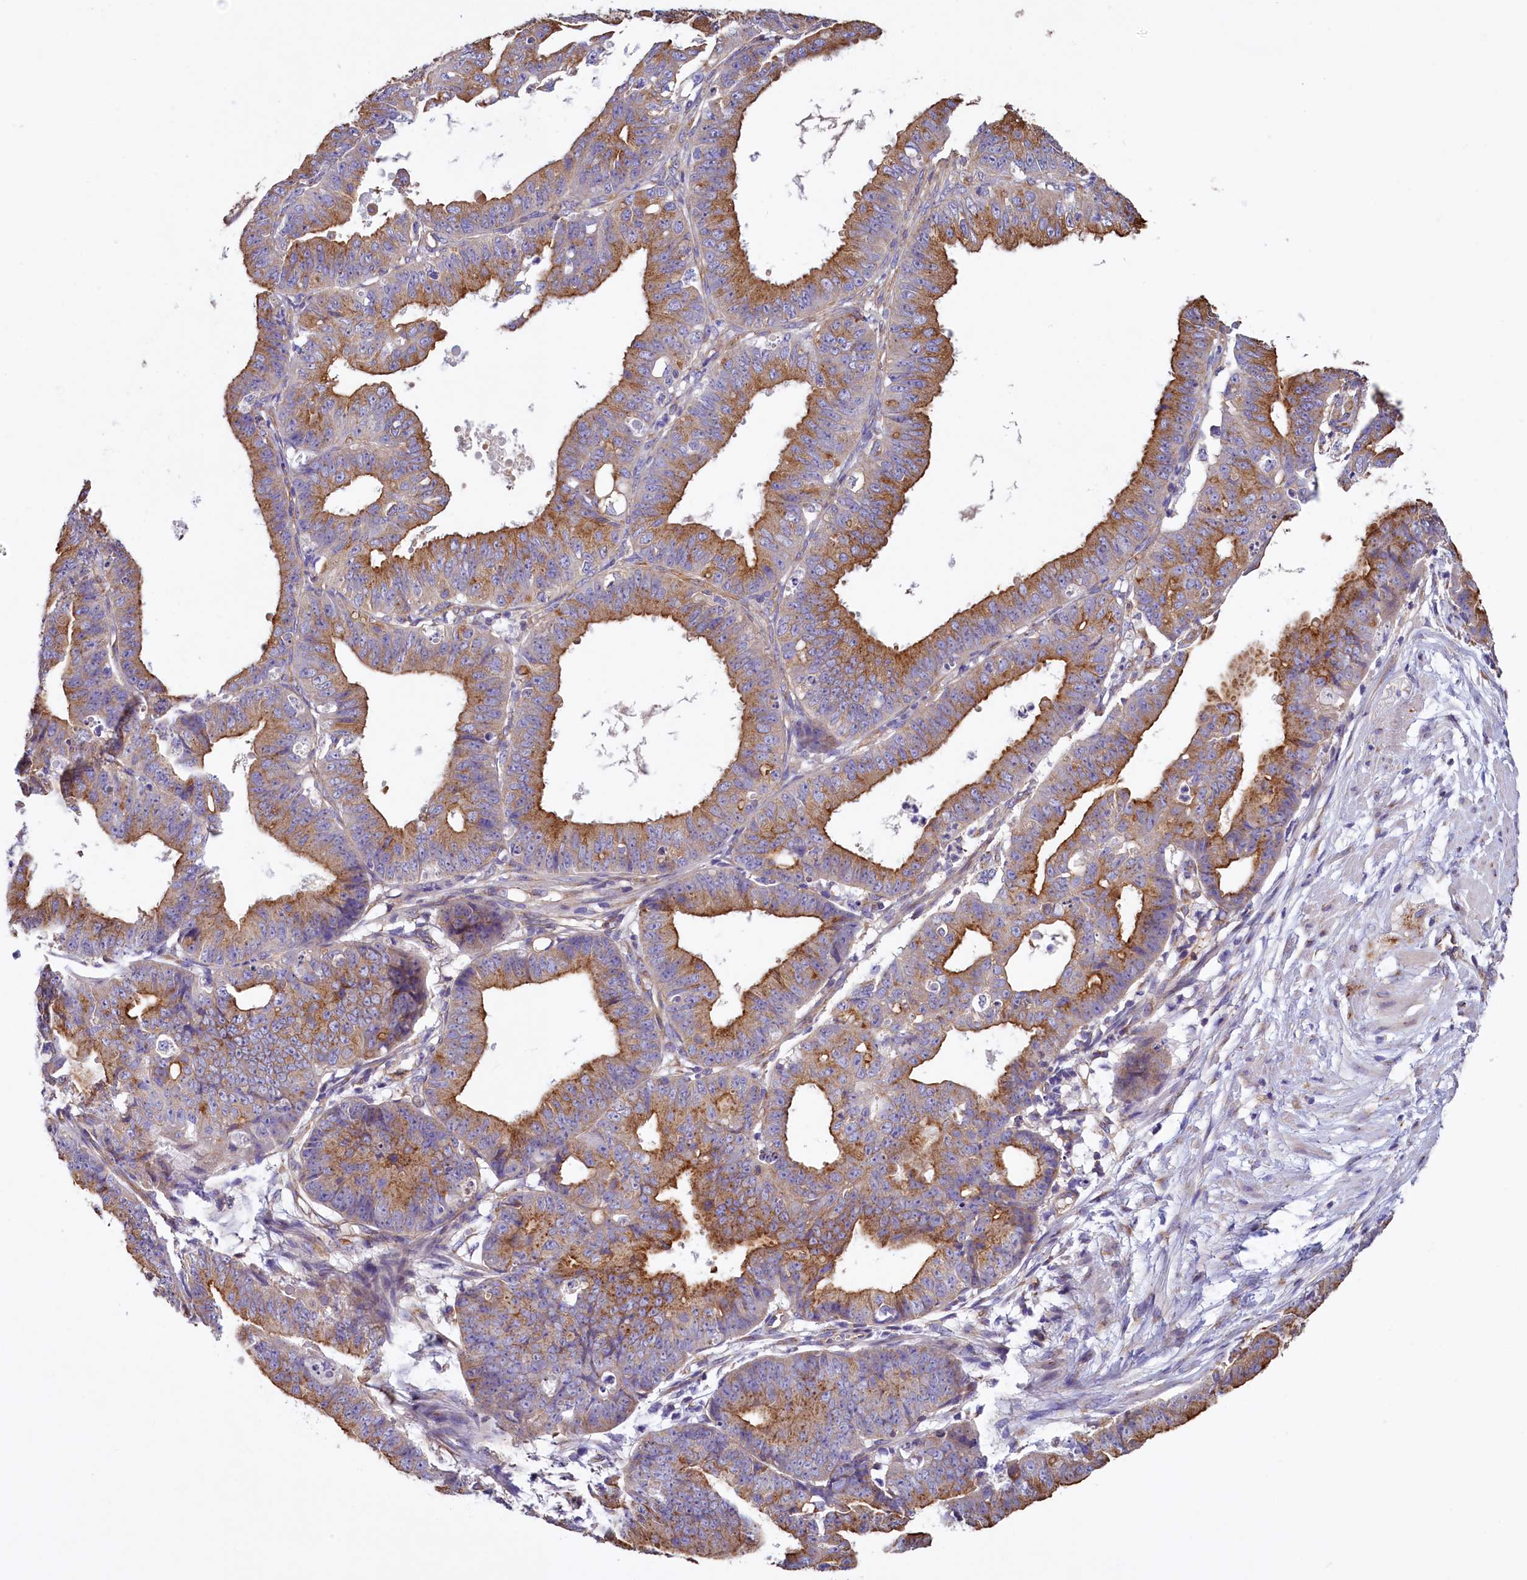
{"staining": {"intensity": "moderate", "quantity": ">75%", "location": "cytoplasmic/membranous"}, "tissue": "ovarian cancer", "cell_type": "Tumor cells", "image_type": "cancer", "snomed": [{"axis": "morphology", "description": "Carcinoma, endometroid"}, {"axis": "topography", "description": "Appendix"}, {"axis": "topography", "description": "Ovary"}], "caption": "Tumor cells demonstrate medium levels of moderate cytoplasmic/membranous positivity in about >75% of cells in human endometroid carcinoma (ovarian).", "gene": "GPR21", "patient": {"sex": "female", "age": 42}}